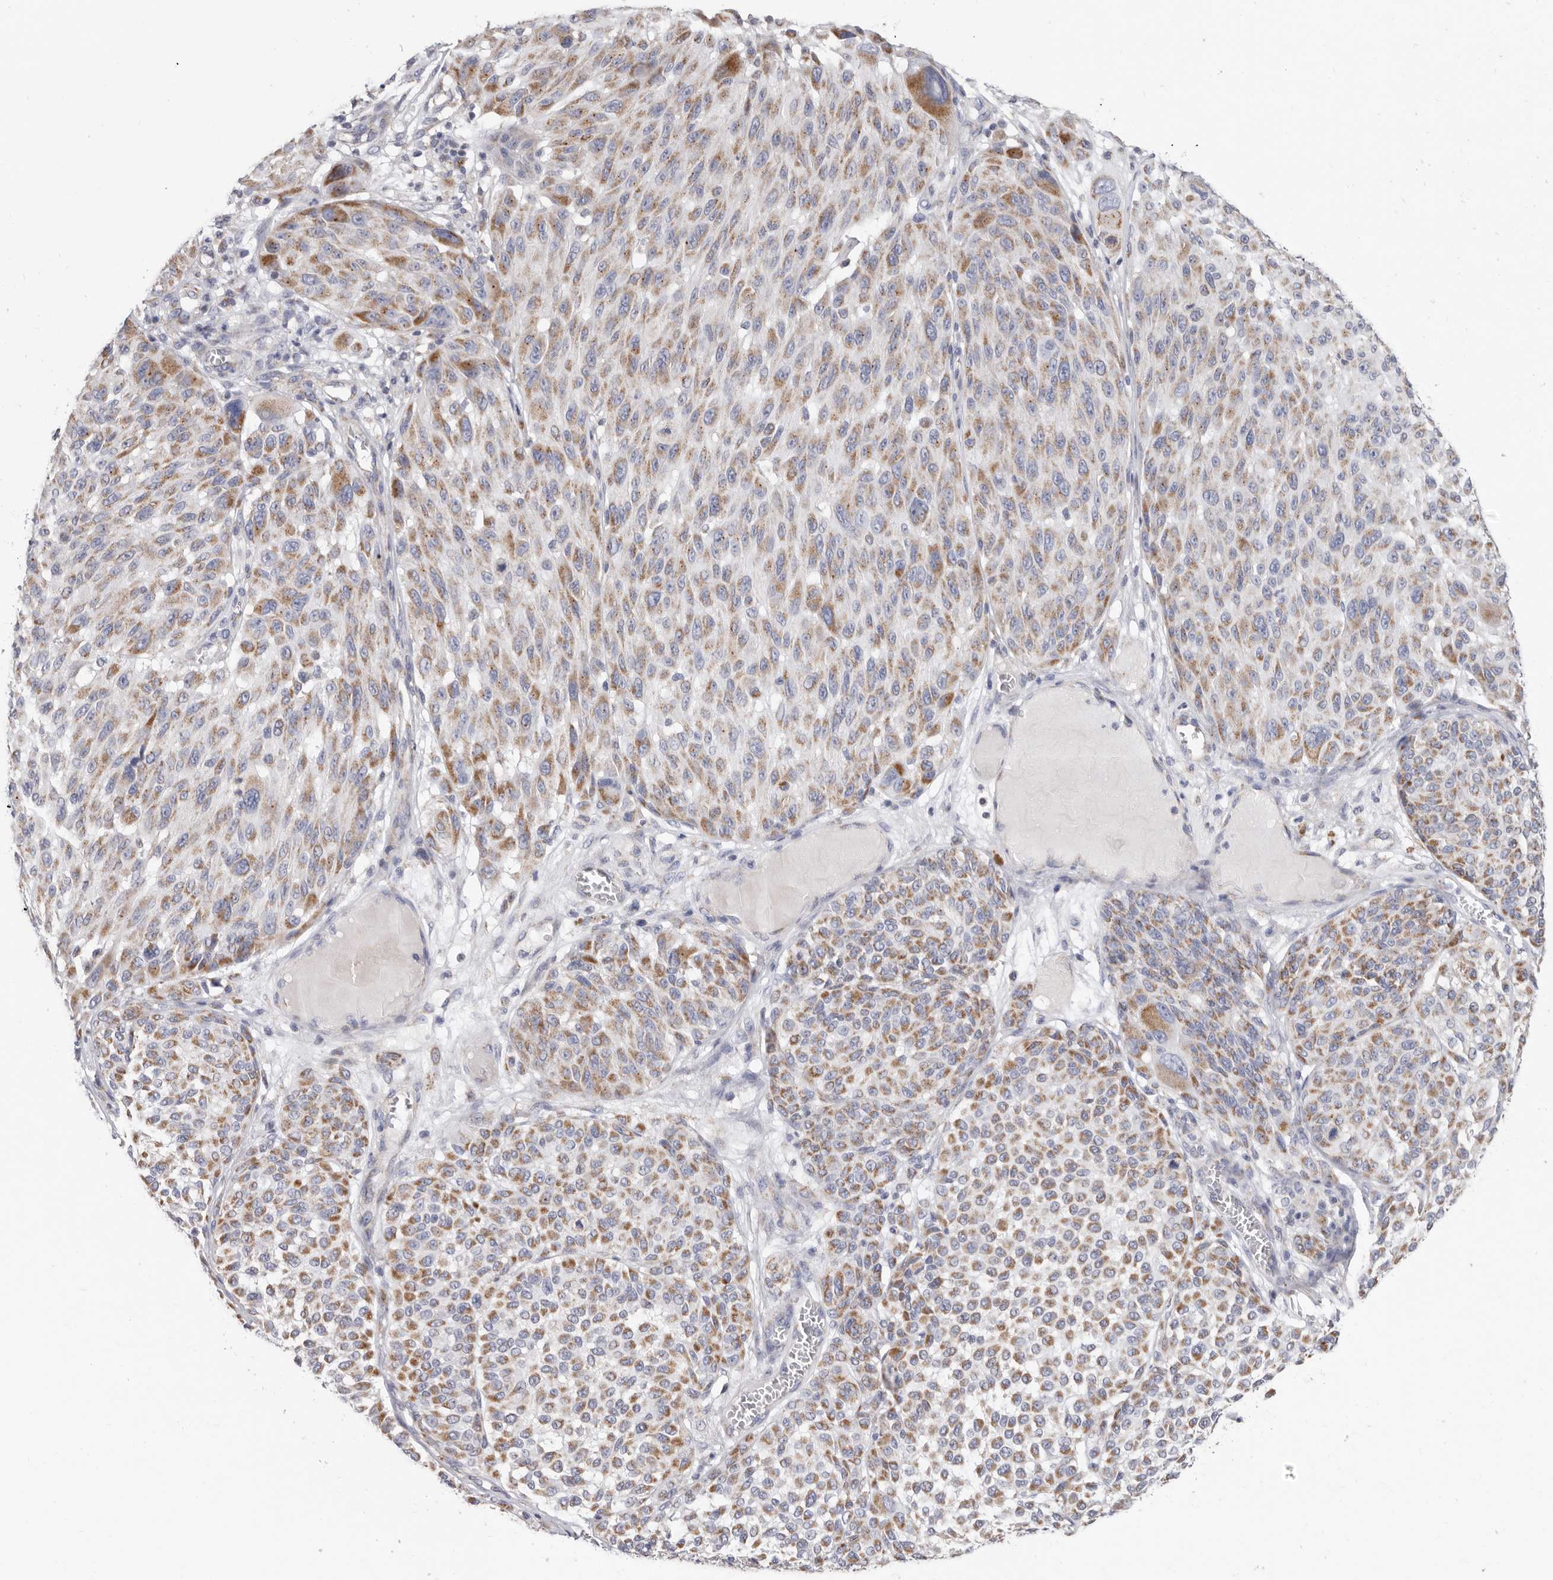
{"staining": {"intensity": "moderate", "quantity": ">75%", "location": "cytoplasmic/membranous"}, "tissue": "melanoma", "cell_type": "Tumor cells", "image_type": "cancer", "snomed": [{"axis": "morphology", "description": "Malignant melanoma, NOS"}, {"axis": "topography", "description": "Skin"}], "caption": "Human melanoma stained with a protein marker shows moderate staining in tumor cells.", "gene": "RSPO2", "patient": {"sex": "male", "age": 83}}